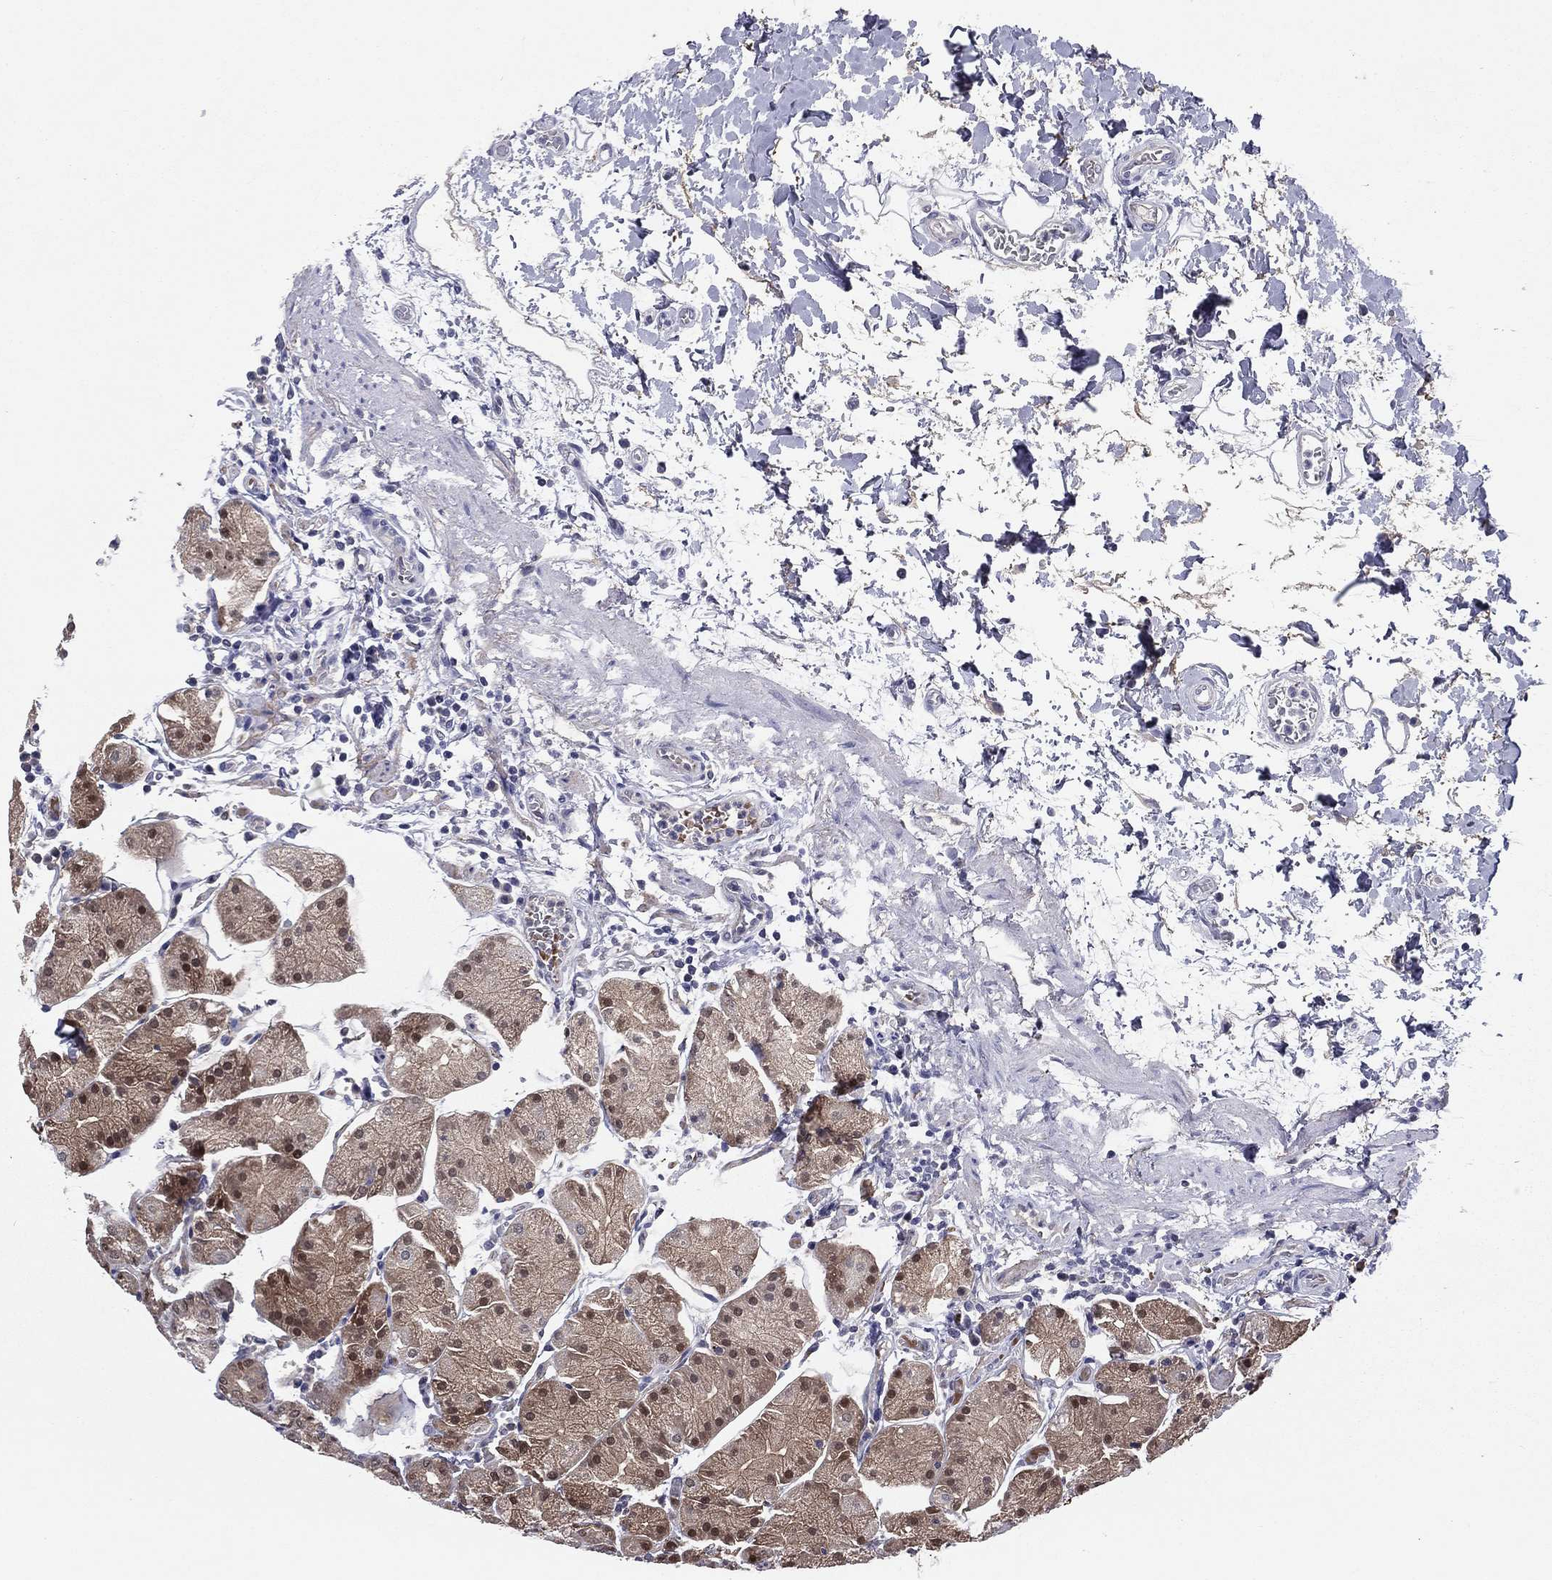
{"staining": {"intensity": "moderate", "quantity": "<25%", "location": "nuclear"}, "tissue": "stomach", "cell_type": "Glandular cells", "image_type": "normal", "snomed": [{"axis": "morphology", "description": "Normal tissue, NOS"}, {"axis": "topography", "description": "Stomach"}], "caption": "Protein staining of unremarkable stomach demonstrates moderate nuclear expression in about <25% of glandular cells.", "gene": "REXO5", "patient": {"sex": "male", "age": 54}}